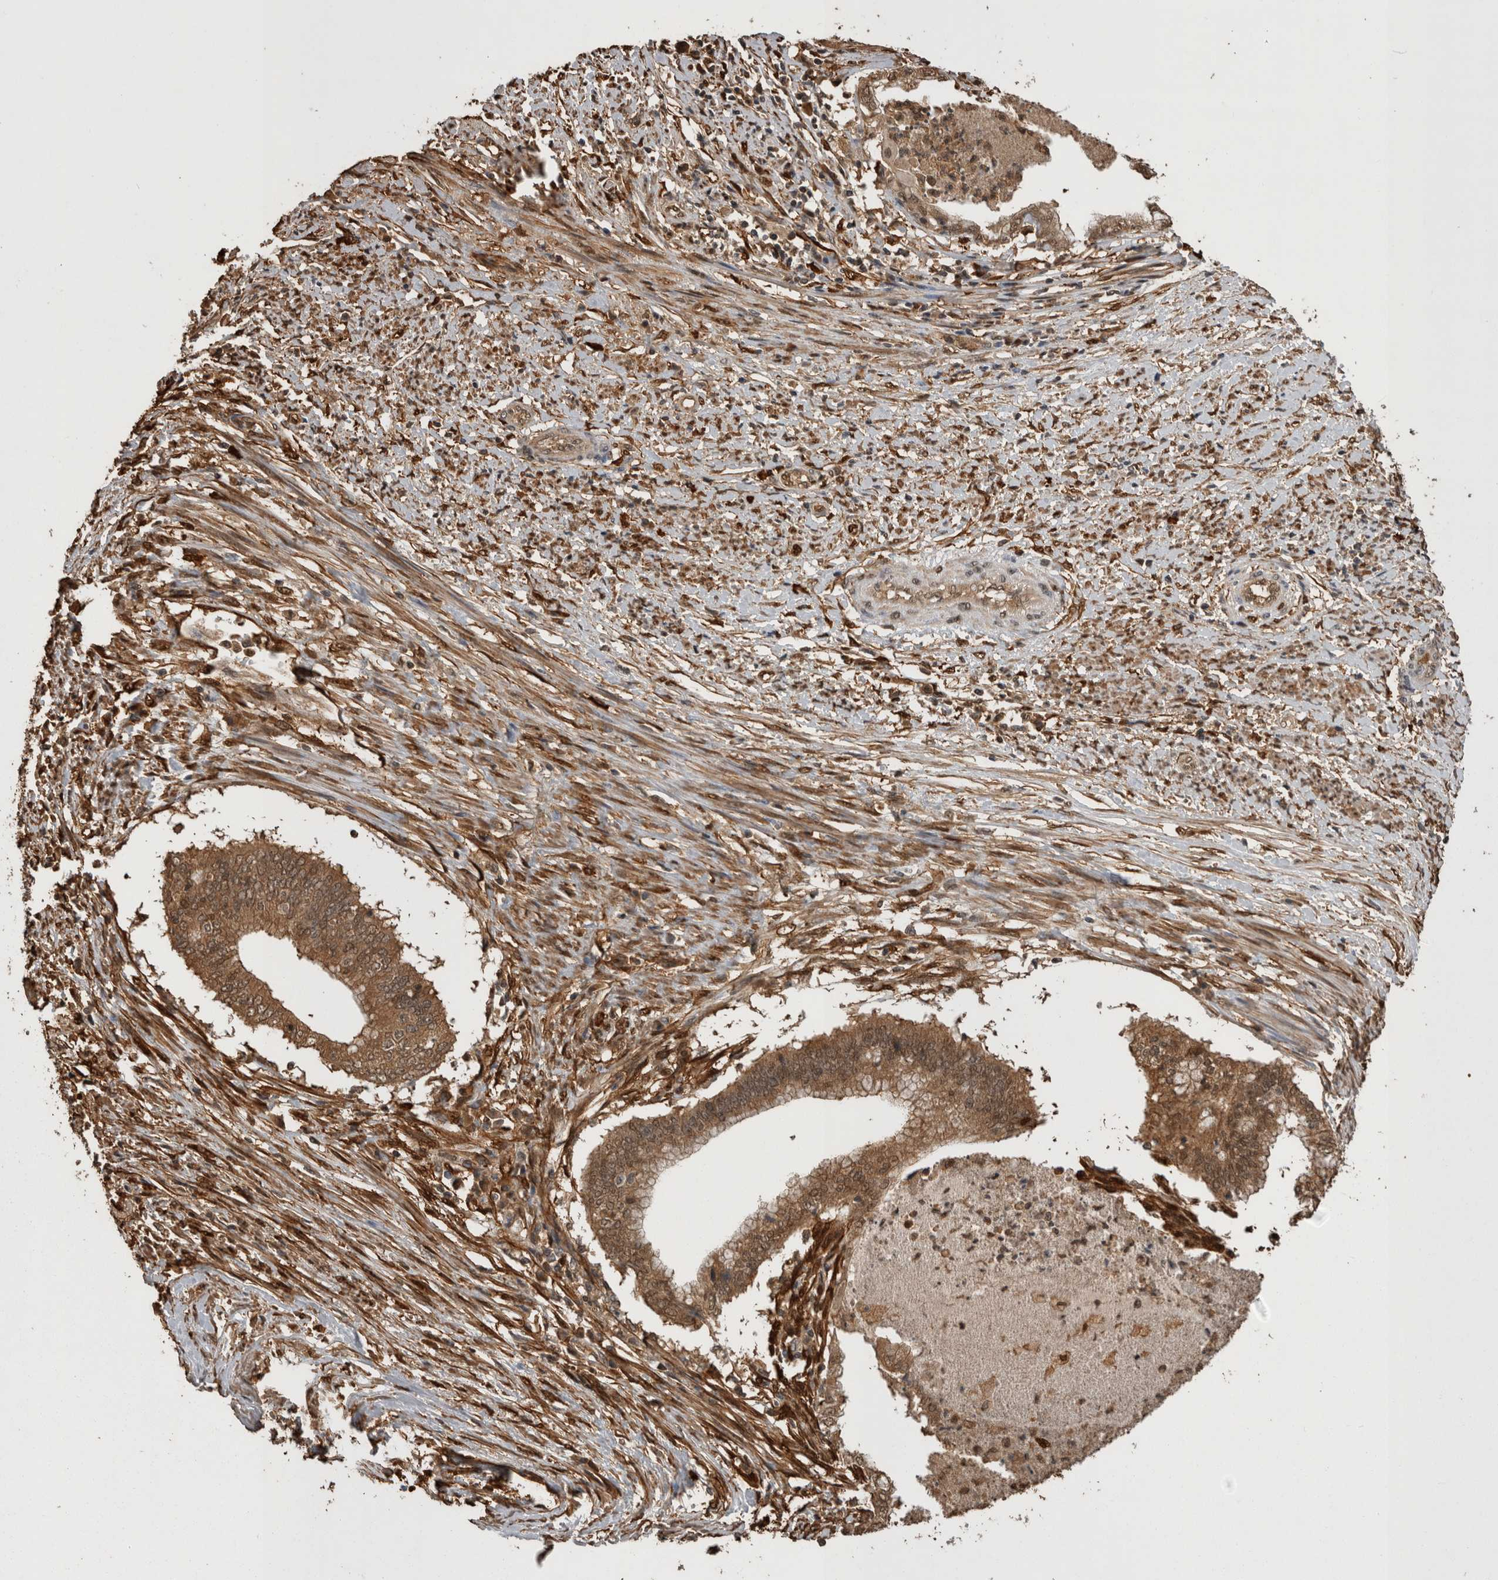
{"staining": {"intensity": "moderate", "quantity": ">75%", "location": "cytoplasmic/membranous,nuclear"}, "tissue": "endometrial cancer", "cell_type": "Tumor cells", "image_type": "cancer", "snomed": [{"axis": "morphology", "description": "Necrosis, NOS"}, {"axis": "morphology", "description": "Adenocarcinoma, NOS"}, {"axis": "topography", "description": "Endometrium"}], "caption": "This histopathology image displays immunohistochemistry staining of human endometrial cancer (adenocarcinoma), with medium moderate cytoplasmic/membranous and nuclear expression in about >75% of tumor cells.", "gene": "LXN", "patient": {"sex": "female", "age": 79}}